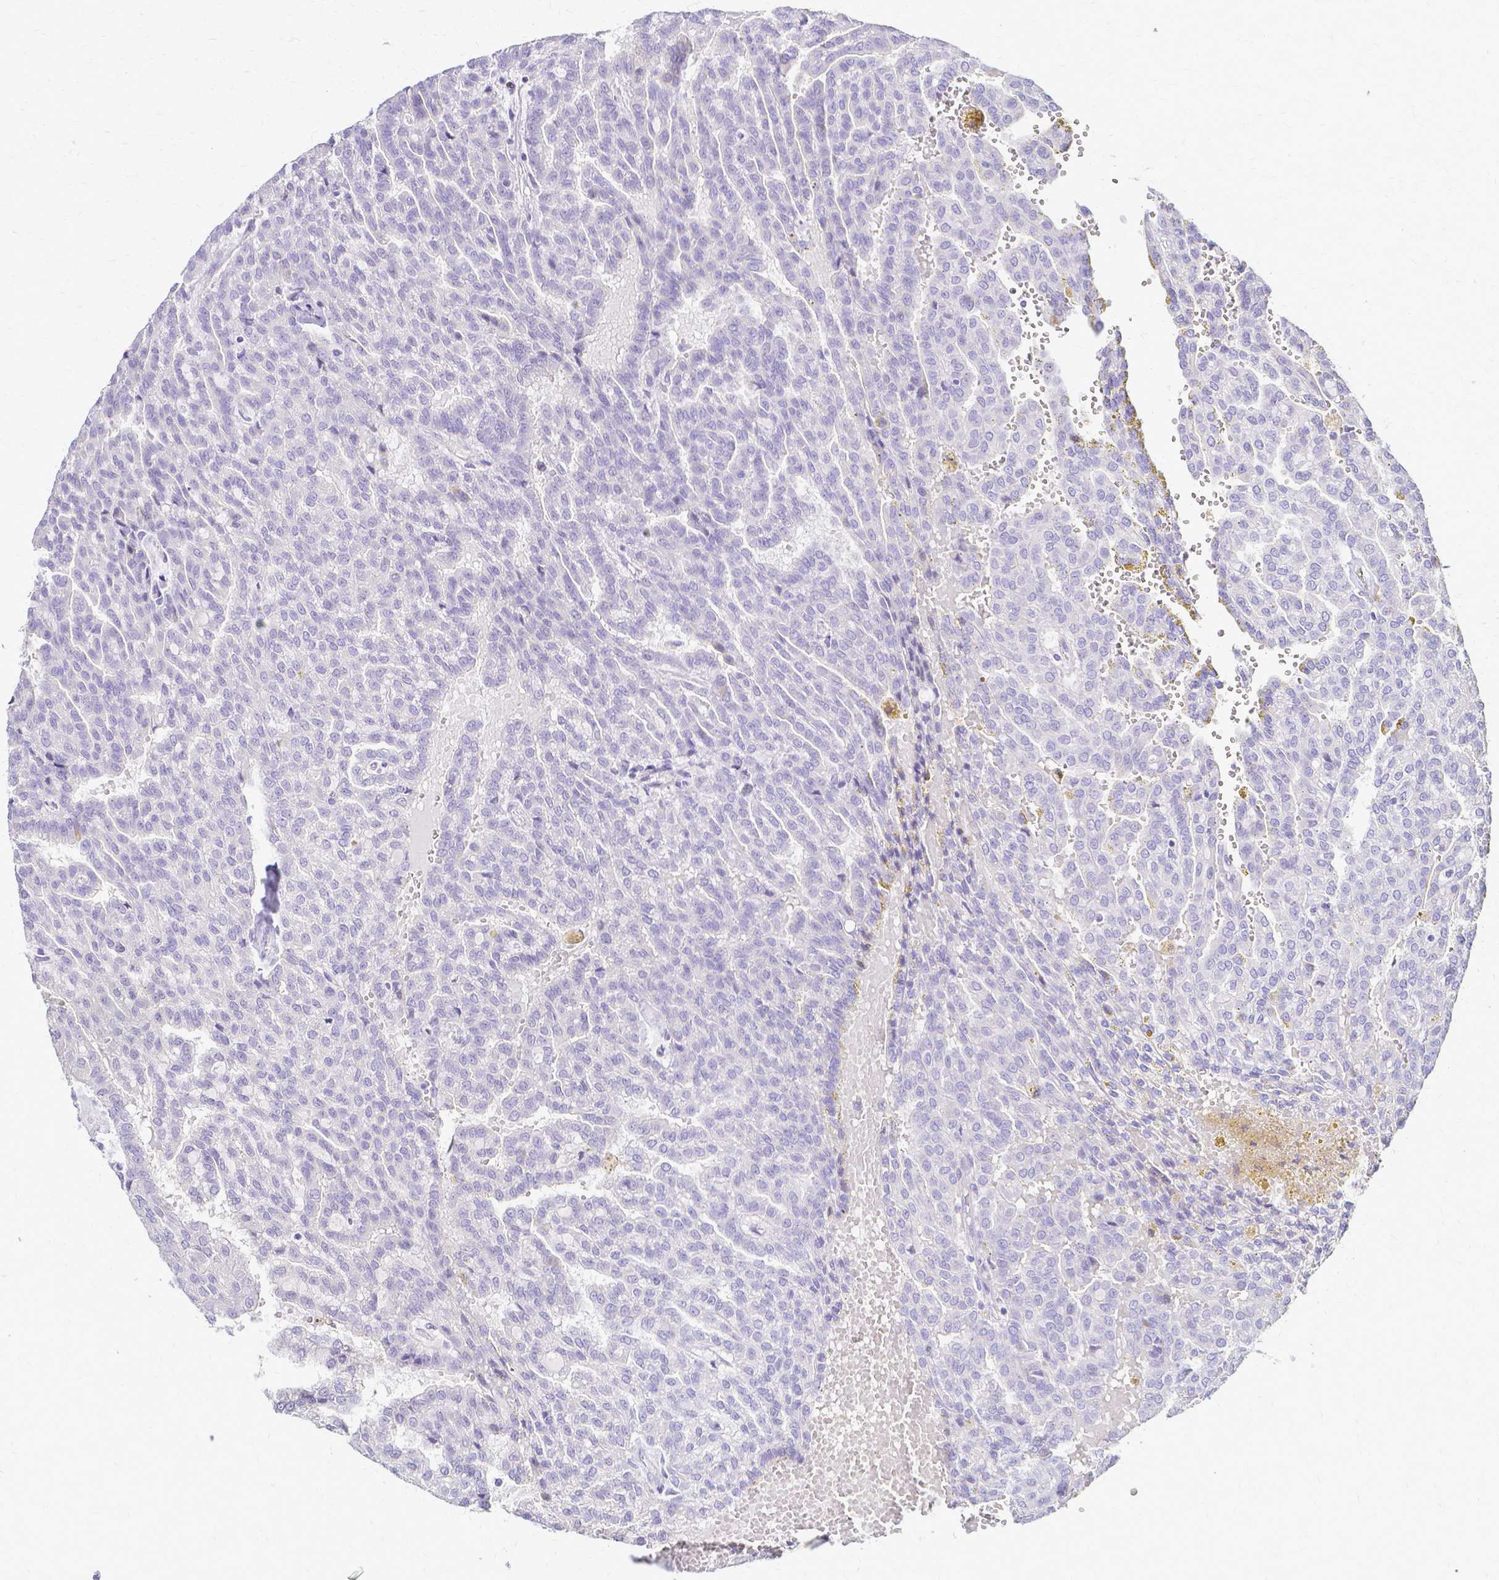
{"staining": {"intensity": "negative", "quantity": "none", "location": "none"}, "tissue": "renal cancer", "cell_type": "Tumor cells", "image_type": "cancer", "snomed": [{"axis": "morphology", "description": "Adenocarcinoma, NOS"}, {"axis": "topography", "description": "Kidney"}], "caption": "This is an immunohistochemistry (IHC) photomicrograph of adenocarcinoma (renal). There is no expression in tumor cells.", "gene": "CCNB1", "patient": {"sex": "male", "age": 63}}